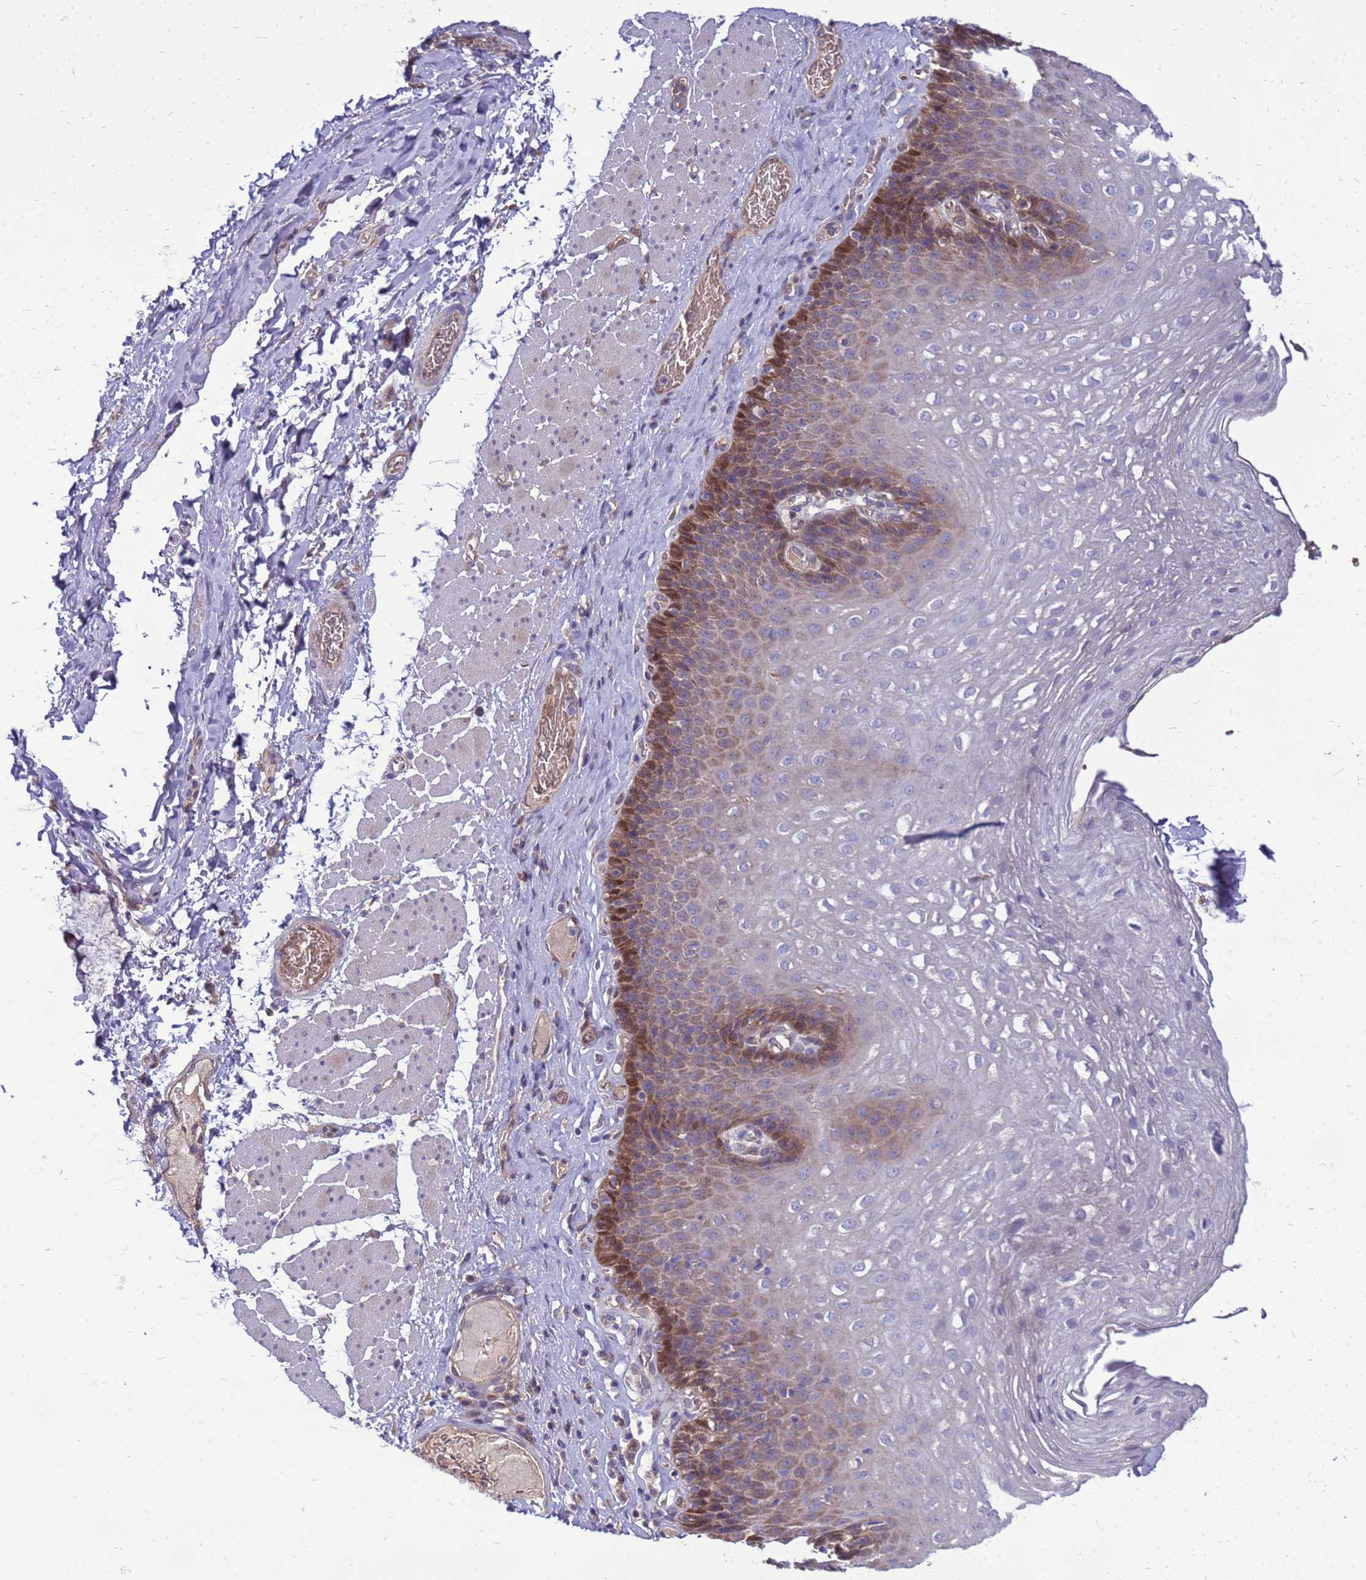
{"staining": {"intensity": "strong", "quantity": "25%-75%", "location": "cytoplasmic/membranous,nuclear"}, "tissue": "esophagus", "cell_type": "Squamous epithelial cells", "image_type": "normal", "snomed": [{"axis": "morphology", "description": "Normal tissue, NOS"}, {"axis": "topography", "description": "Esophagus"}], "caption": "Immunohistochemistry staining of normal esophagus, which displays high levels of strong cytoplasmic/membranous,nuclear expression in approximately 25%-75% of squamous epithelial cells indicating strong cytoplasmic/membranous,nuclear protein staining. The staining was performed using DAB (3,3'-diaminobenzidine) (brown) for protein detection and nuclei were counterstained in hematoxylin (blue).", "gene": "EIF4EBP3", "patient": {"sex": "female", "age": 66}}